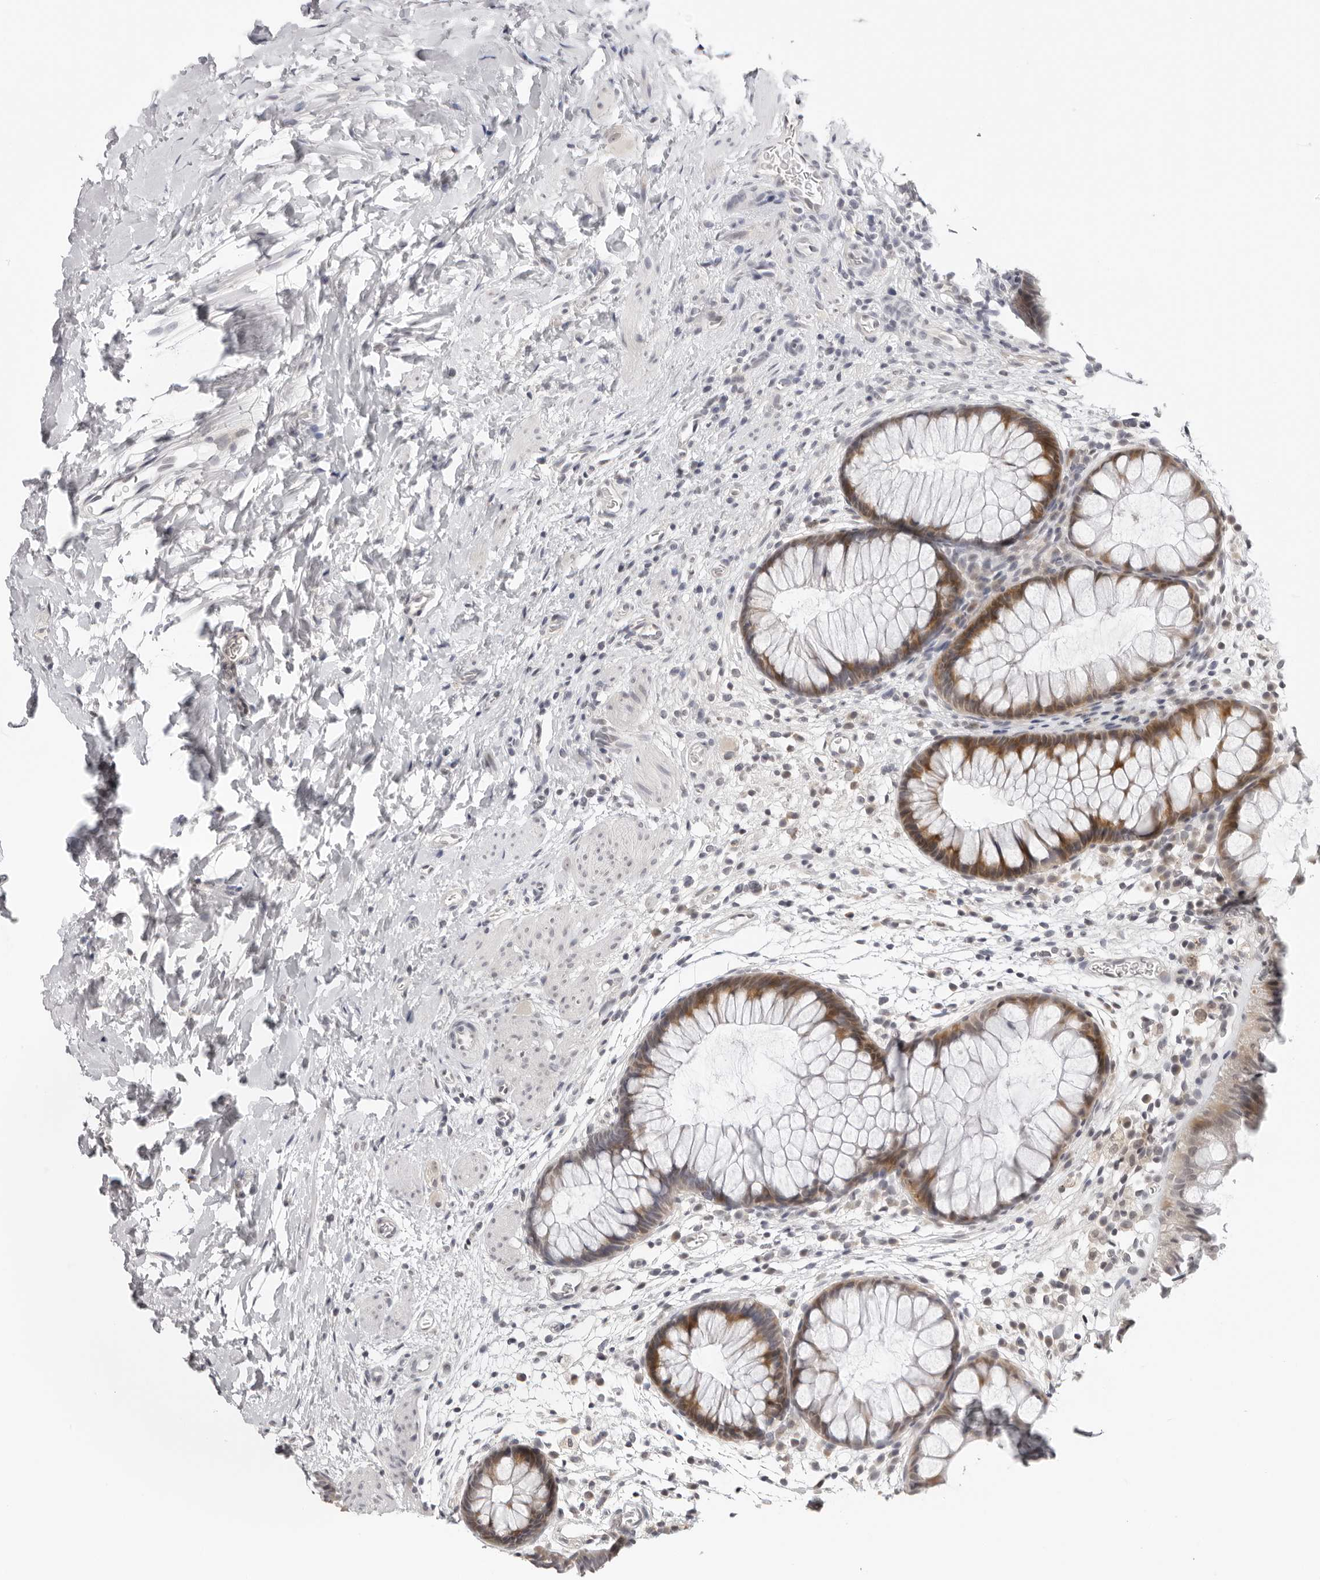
{"staining": {"intensity": "negative", "quantity": "none", "location": "none"}, "tissue": "colon", "cell_type": "Endothelial cells", "image_type": "normal", "snomed": [{"axis": "morphology", "description": "Normal tissue, NOS"}, {"axis": "topography", "description": "Colon"}], "caption": "Immunohistochemistry (IHC) photomicrograph of benign human colon stained for a protein (brown), which exhibits no staining in endothelial cells. Nuclei are stained in blue.", "gene": "PRUNE1", "patient": {"sex": "female", "age": 62}}